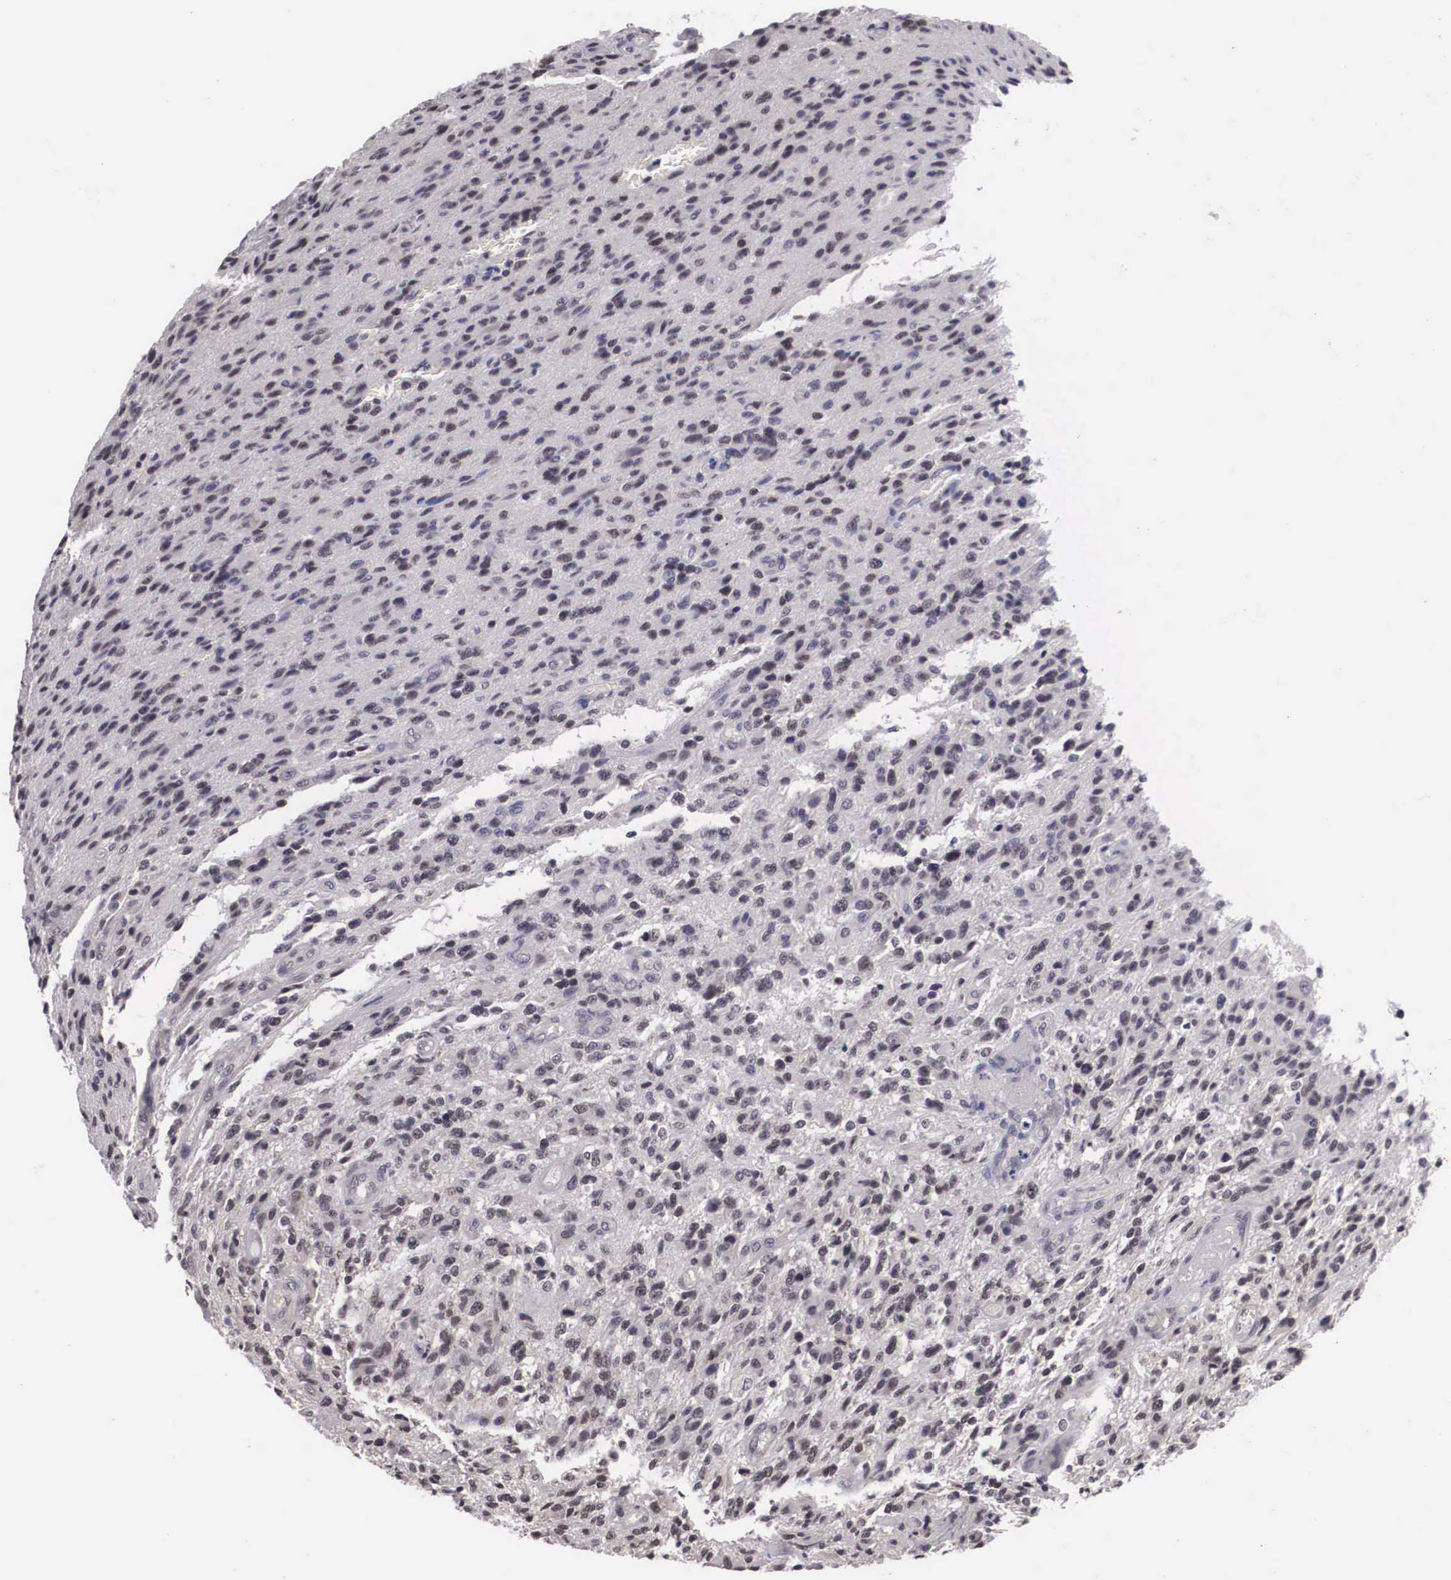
{"staining": {"intensity": "weak", "quantity": "<25%", "location": "nuclear"}, "tissue": "glioma", "cell_type": "Tumor cells", "image_type": "cancer", "snomed": [{"axis": "morphology", "description": "Glioma, malignant, High grade"}, {"axis": "topography", "description": "Brain"}], "caption": "The immunohistochemistry micrograph has no significant staining in tumor cells of glioma tissue.", "gene": "ZNF275", "patient": {"sex": "male", "age": 36}}